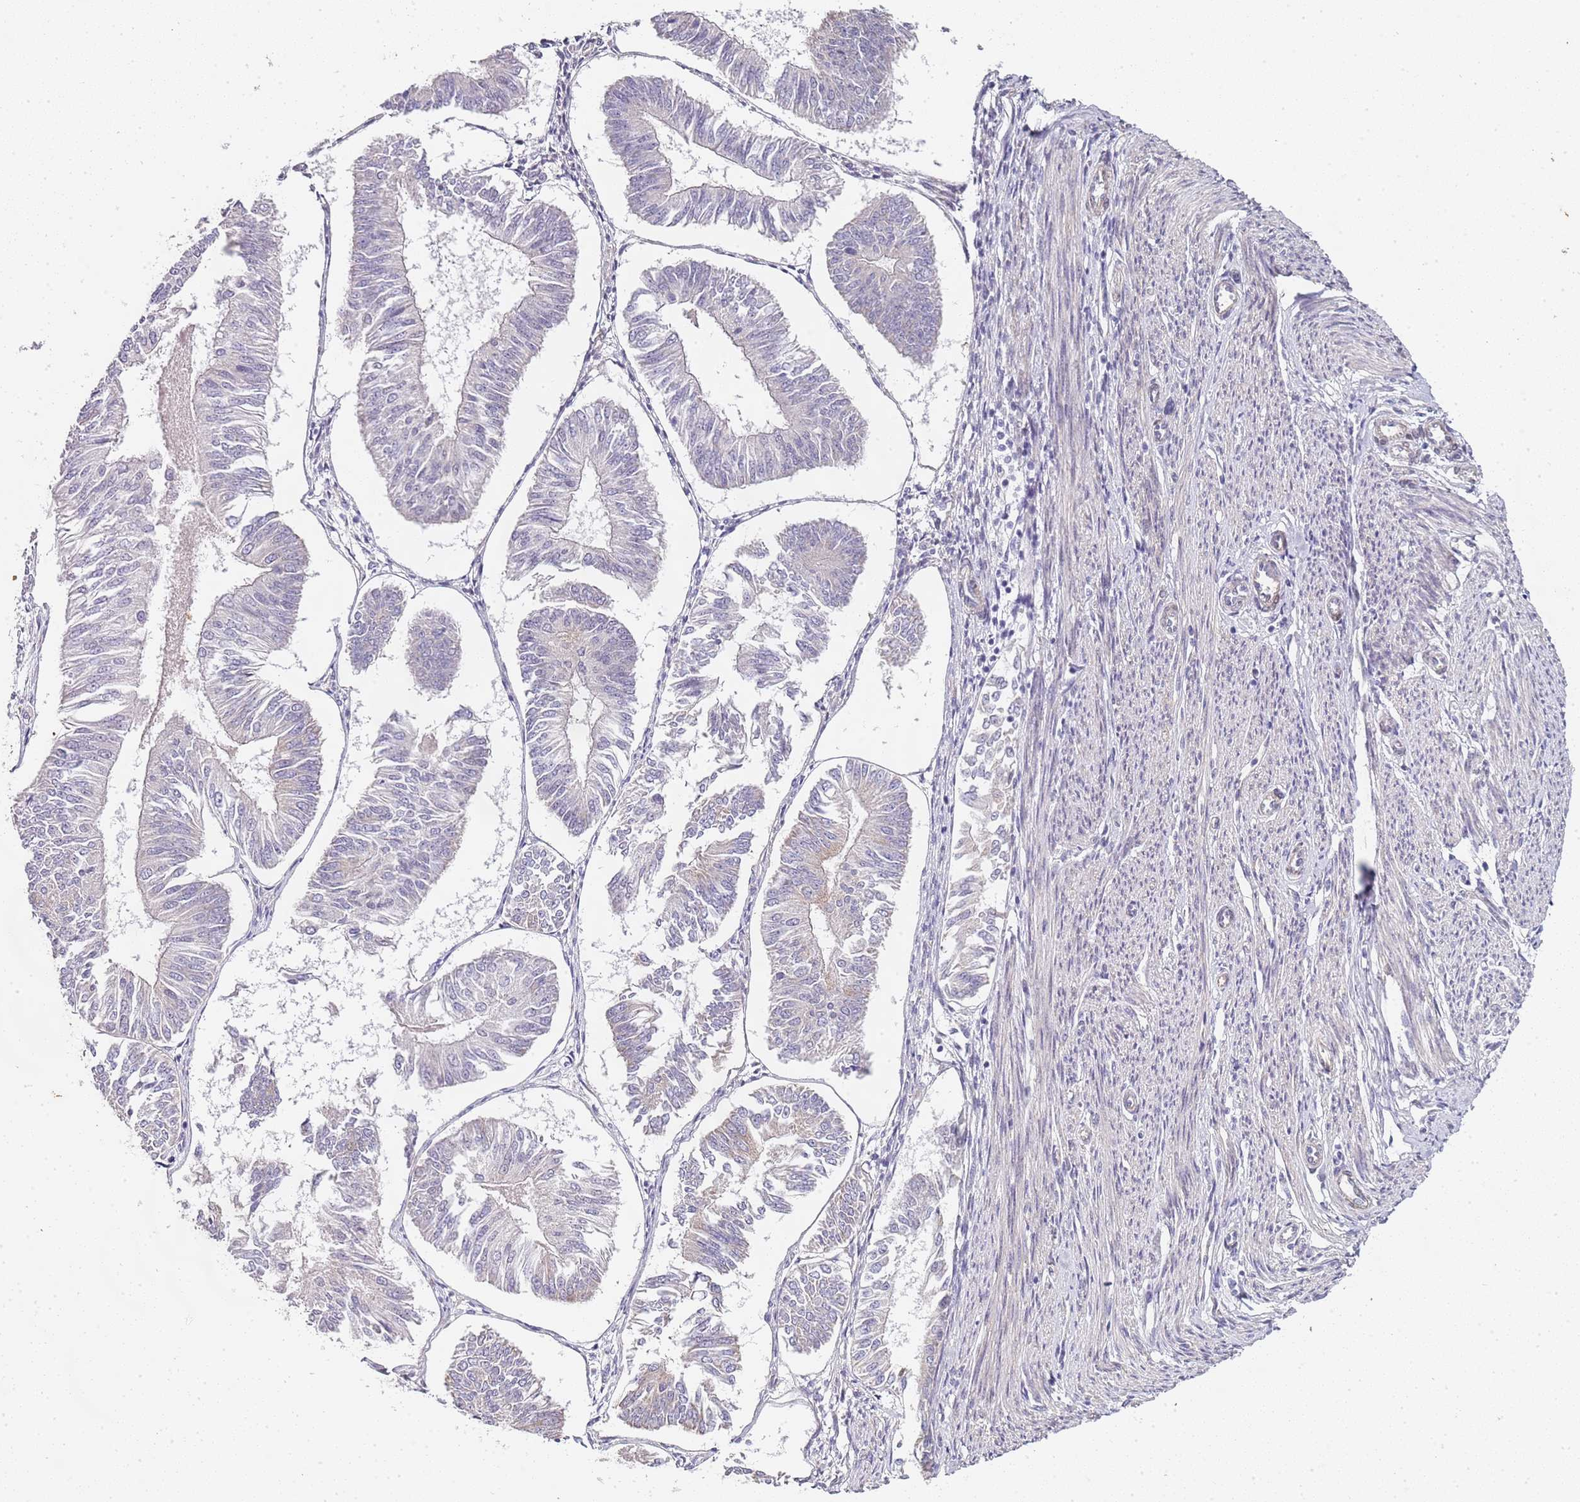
{"staining": {"intensity": "negative", "quantity": "none", "location": "none"}, "tissue": "endometrial cancer", "cell_type": "Tumor cells", "image_type": "cancer", "snomed": [{"axis": "morphology", "description": "Adenocarcinoma, NOS"}, {"axis": "topography", "description": "Endometrium"}], "caption": "There is no significant expression in tumor cells of endometrial cancer (adenocarcinoma).", "gene": "TBC1D9", "patient": {"sex": "female", "age": 58}}